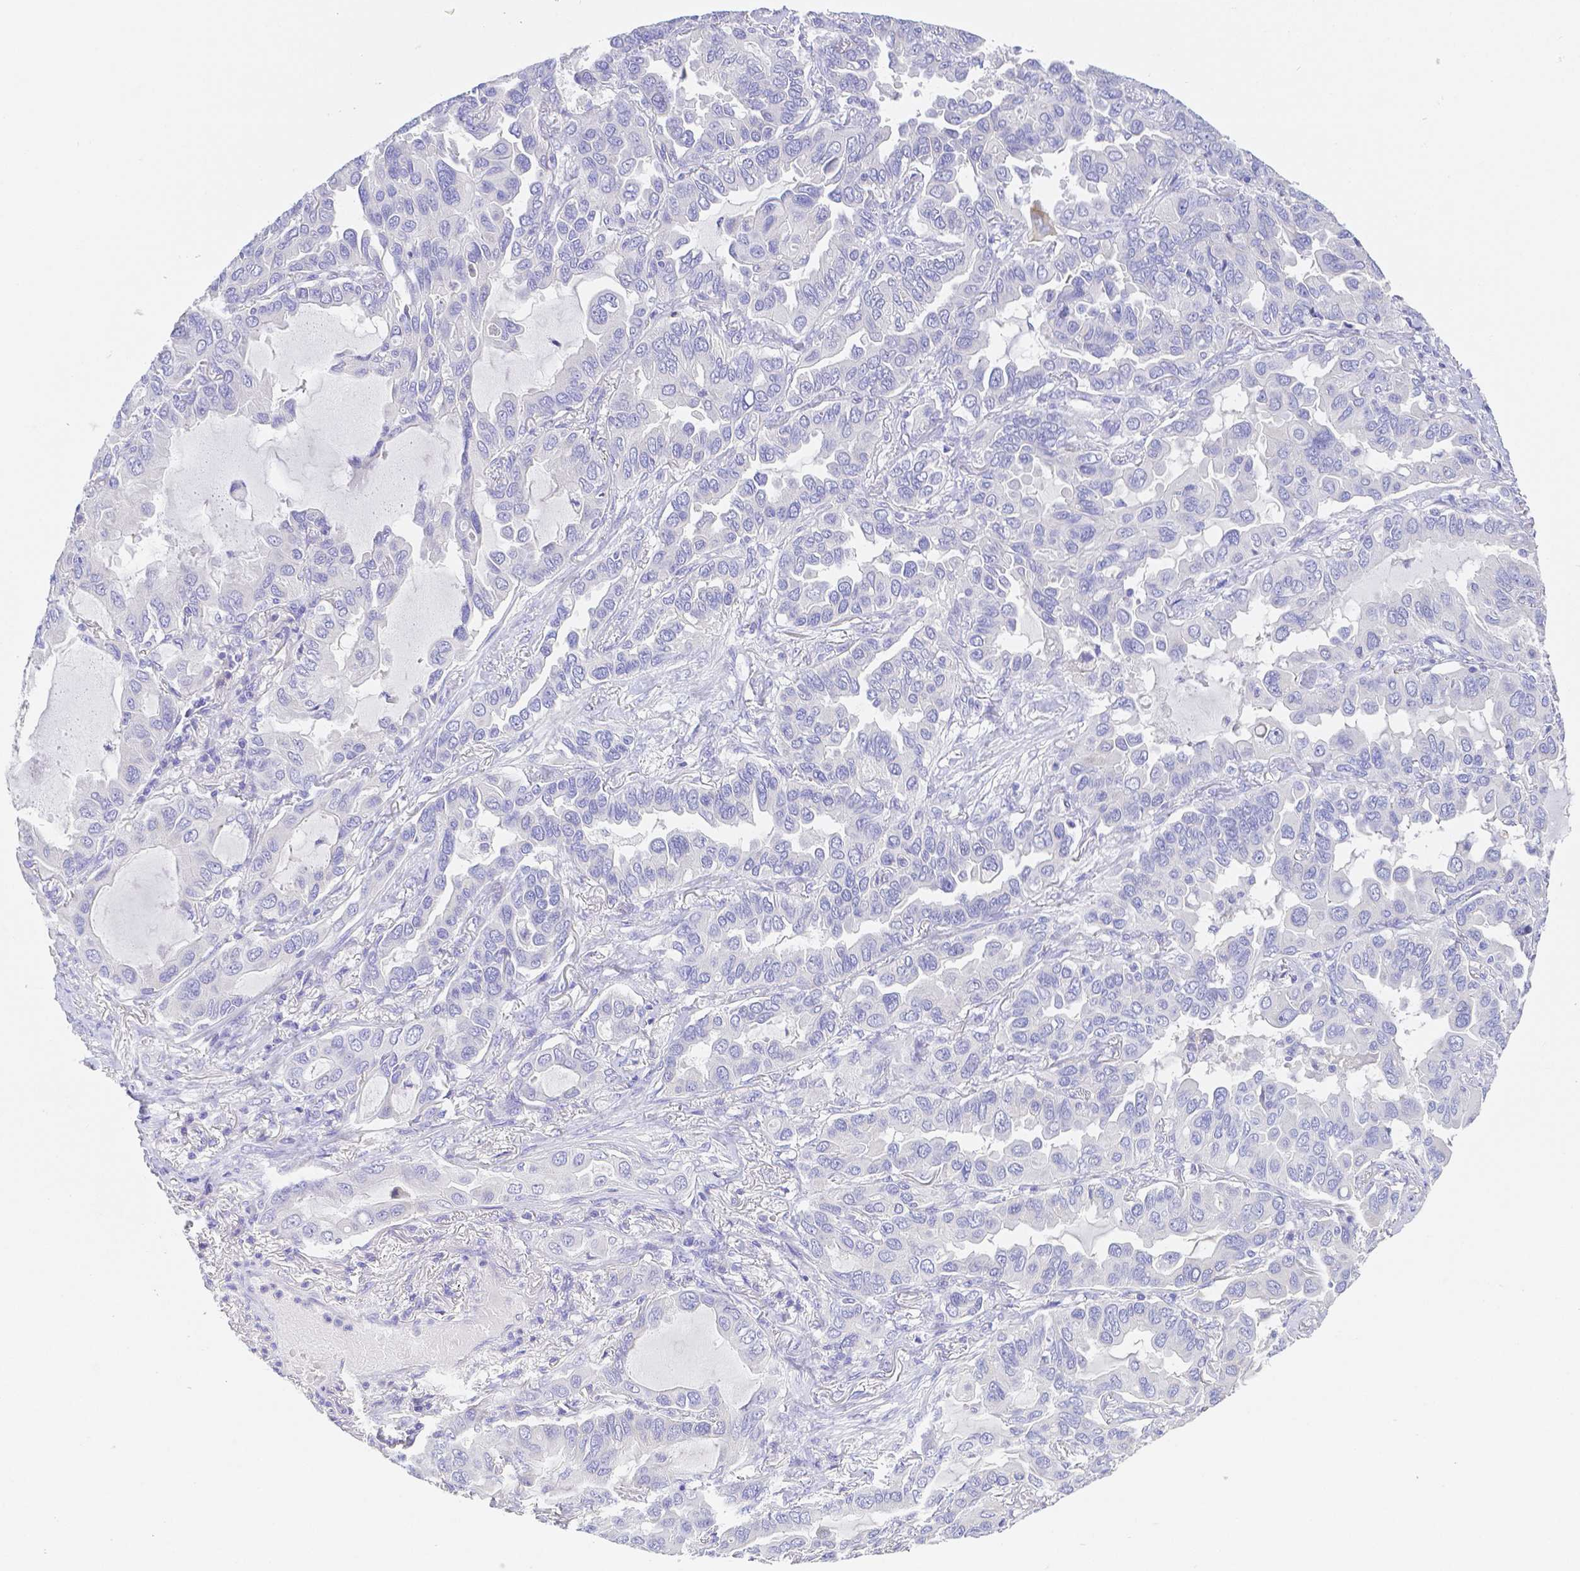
{"staining": {"intensity": "negative", "quantity": "none", "location": "none"}, "tissue": "lung cancer", "cell_type": "Tumor cells", "image_type": "cancer", "snomed": [{"axis": "morphology", "description": "Adenocarcinoma, NOS"}, {"axis": "topography", "description": "Lung"}], "caption": "Immunohistochemical staining of human adenocarcinoma (lung) demonstrates no significant positivity in tumor cells. (Stains: DAB (3,3'-diaminobenzidine) IHC with hematoxylin counter stain, Microscopy: brightfield microscopy at high magnification).", "gene": "ZG16B", "patient": {"sex": "male", "age": 64}}